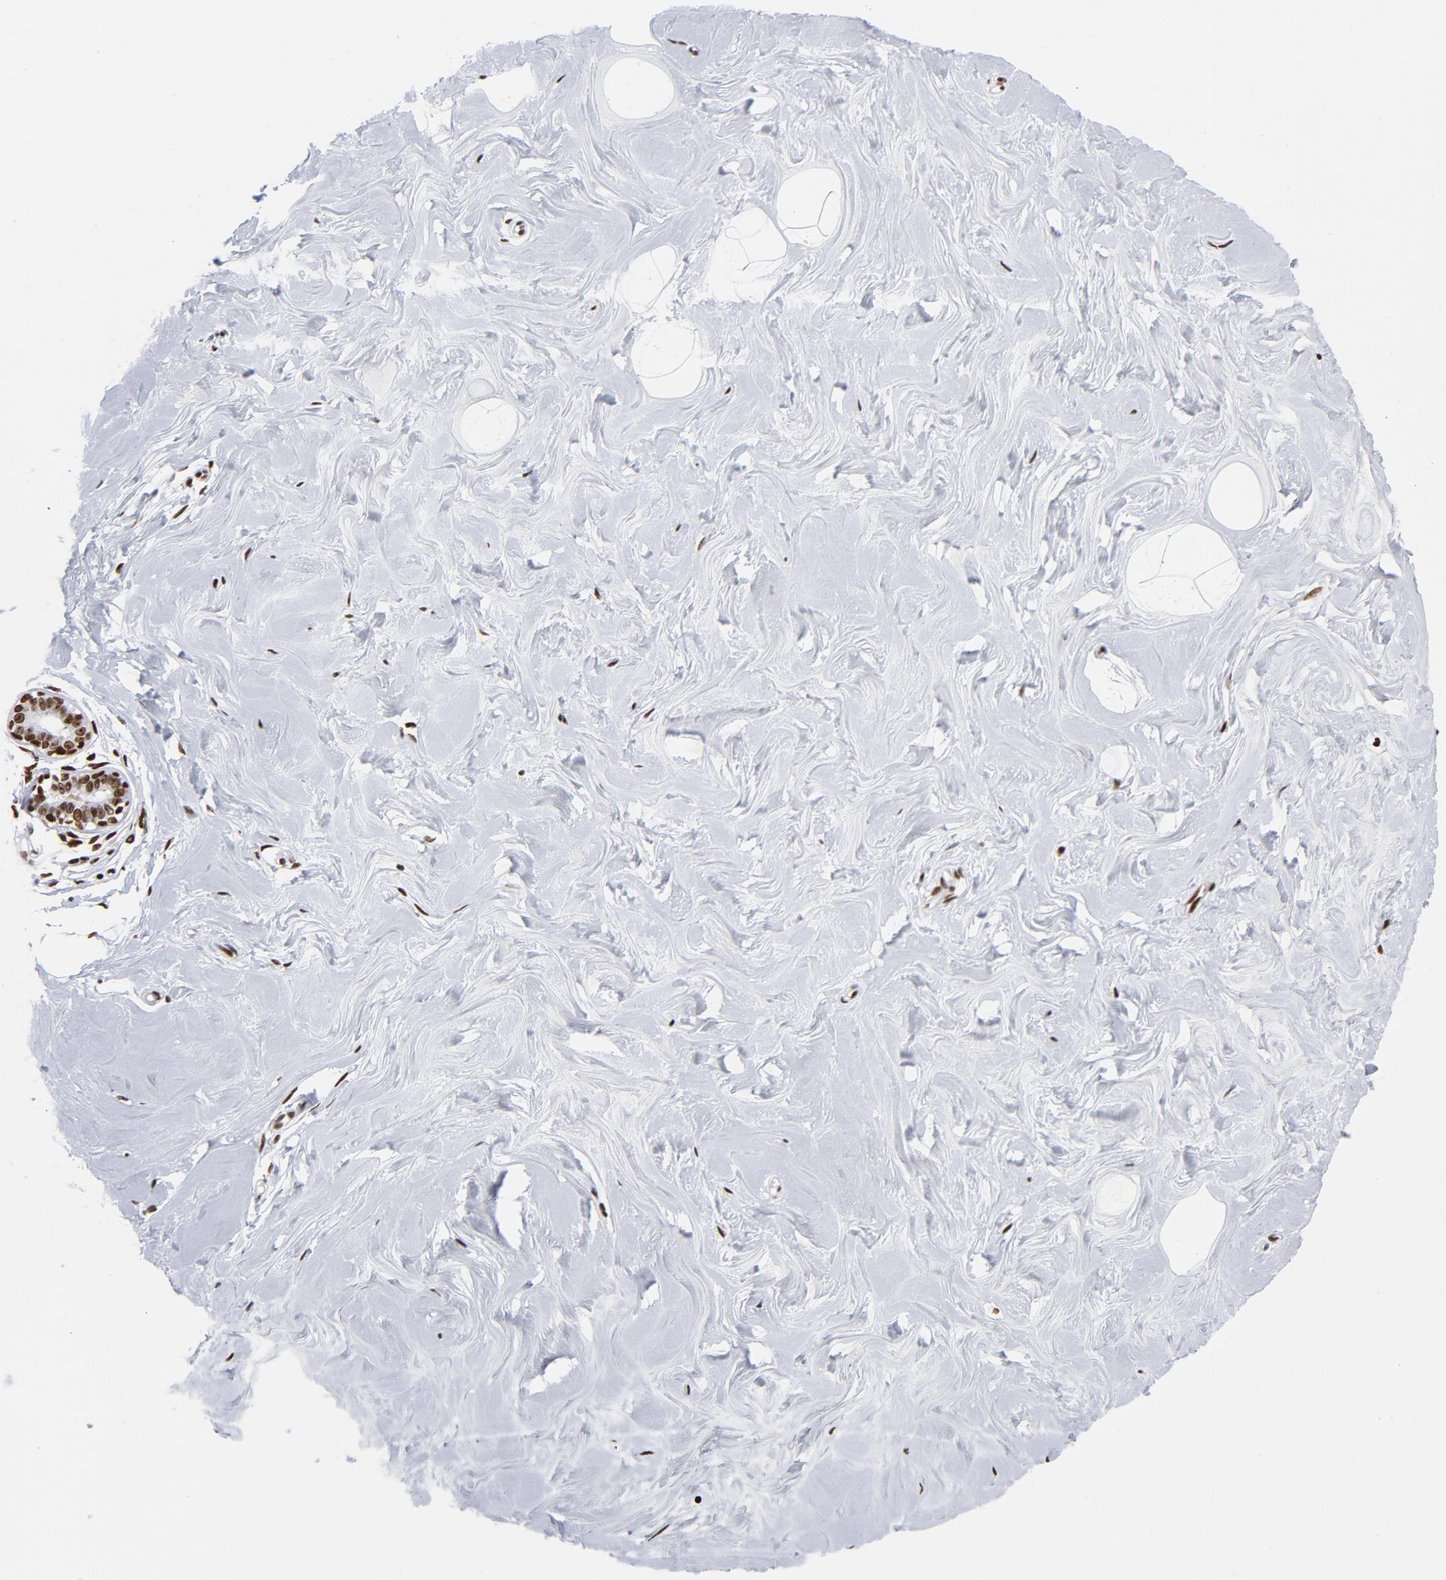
{"staining": {"intensity": "moderate", "quantity": ">75%", "location": "nuclear"}, "tissue": "breast", "cell_type": "Adipocytes", "image_type": "normal", "snomed": [{"axis": "morphology", "description": "Normal tissue, NOS"}, {"axis": "topography", "description": "Breast"}], "caption": "Adipocytes demonstrate moderate nuclear staining in approximately >75% of cells in benign breast.", "gene": "TOP2B", "patient": {"sex": "female", "age": 23}}